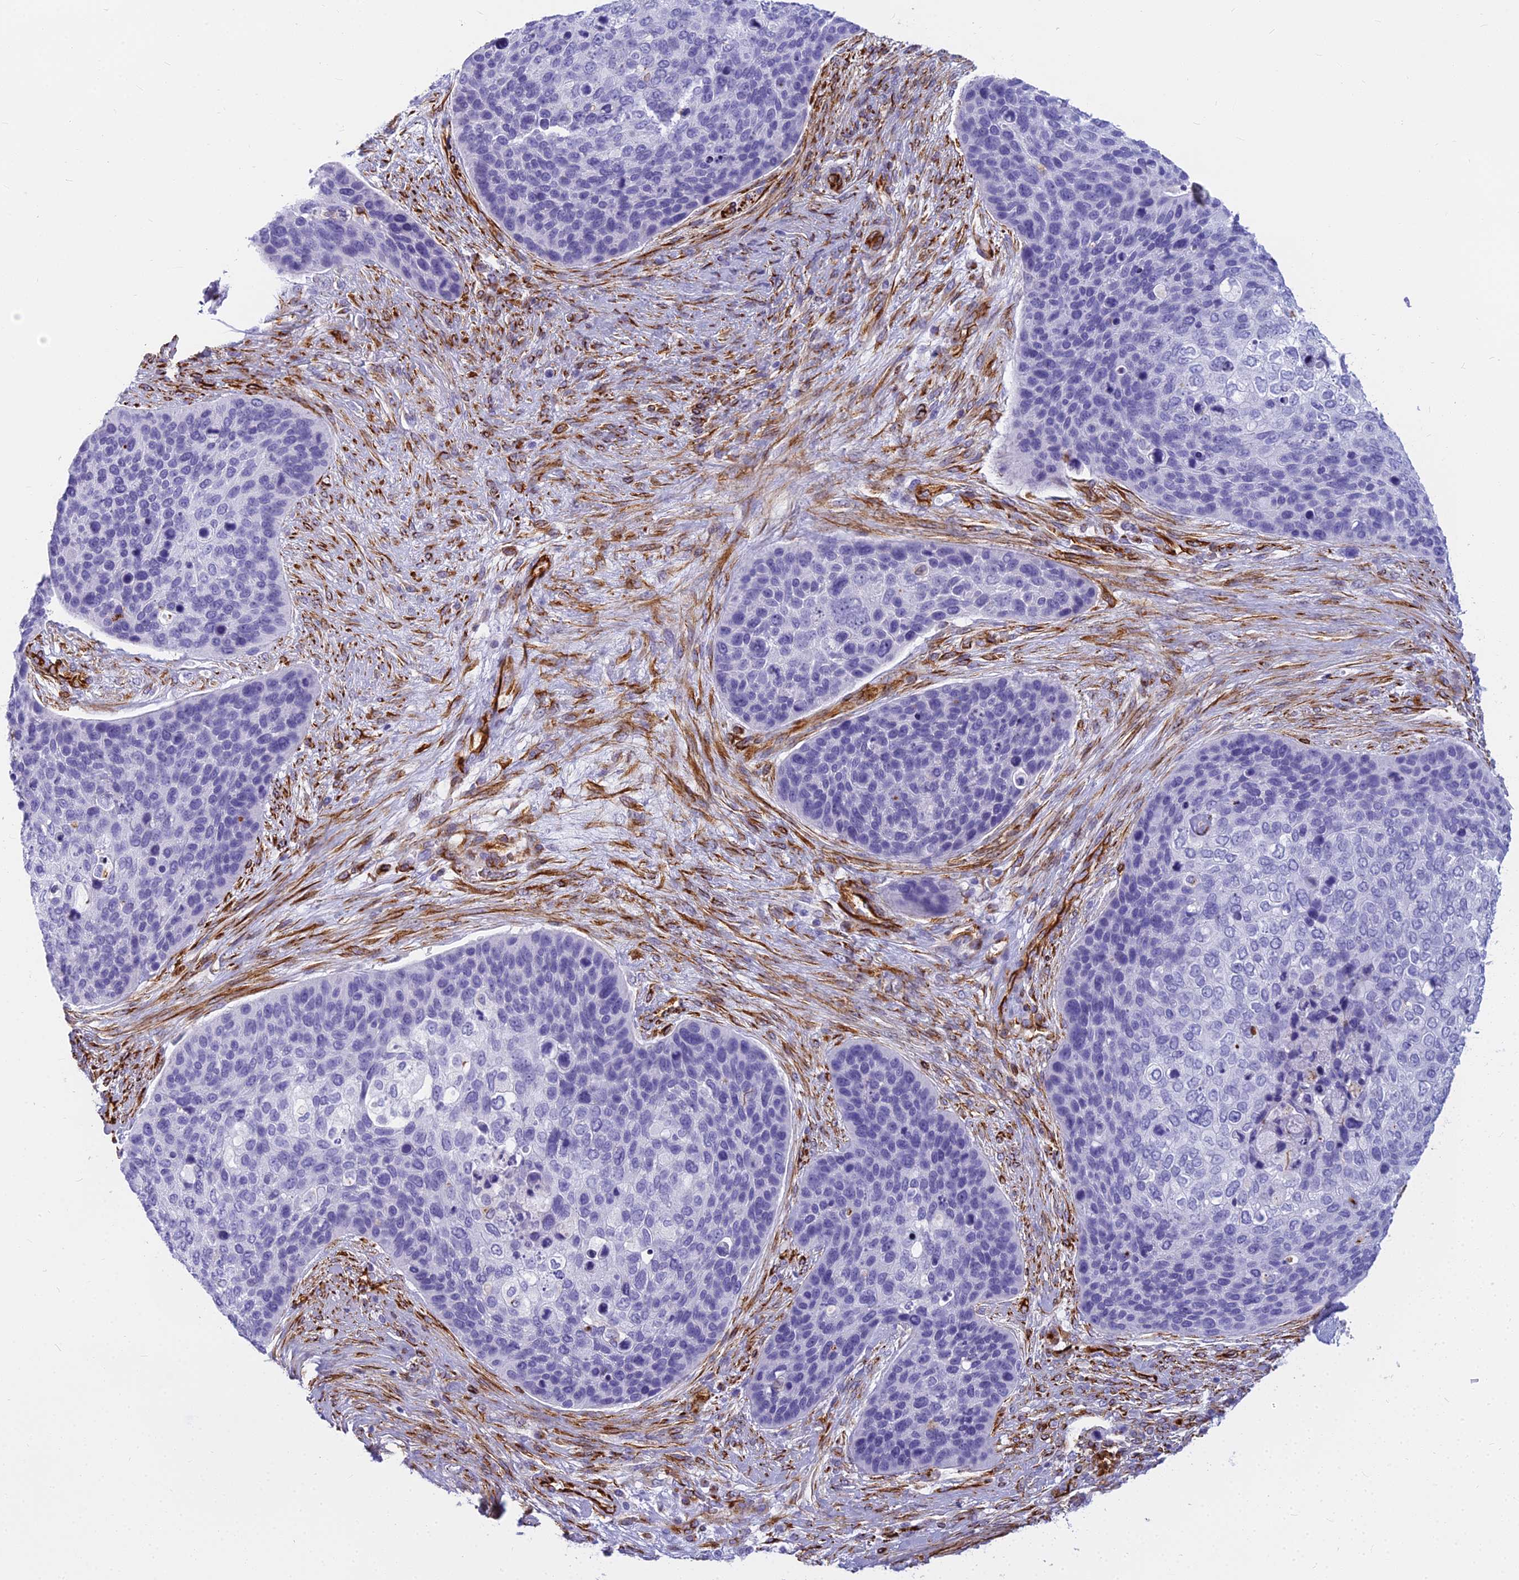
{"staining": {"intensity": "negative", "quantity": "none", "location": "none"}, "tissue": "skin cancer", "cell_type": "Tumor cells", "image_type": "cancer", "snomed": [{"axis": "morphology", "description": "Basal cell carcinoma"}, {"axis": "topography", "description": "Skin"}], "caption": "Human skin cancer (basal cell carcinoma) stained for a protein using immunohistochemistry (IHC) reveals no staining in tumor cells.", "gene": "EVI2A", "patient": {"sex": "female", "age": 74}}